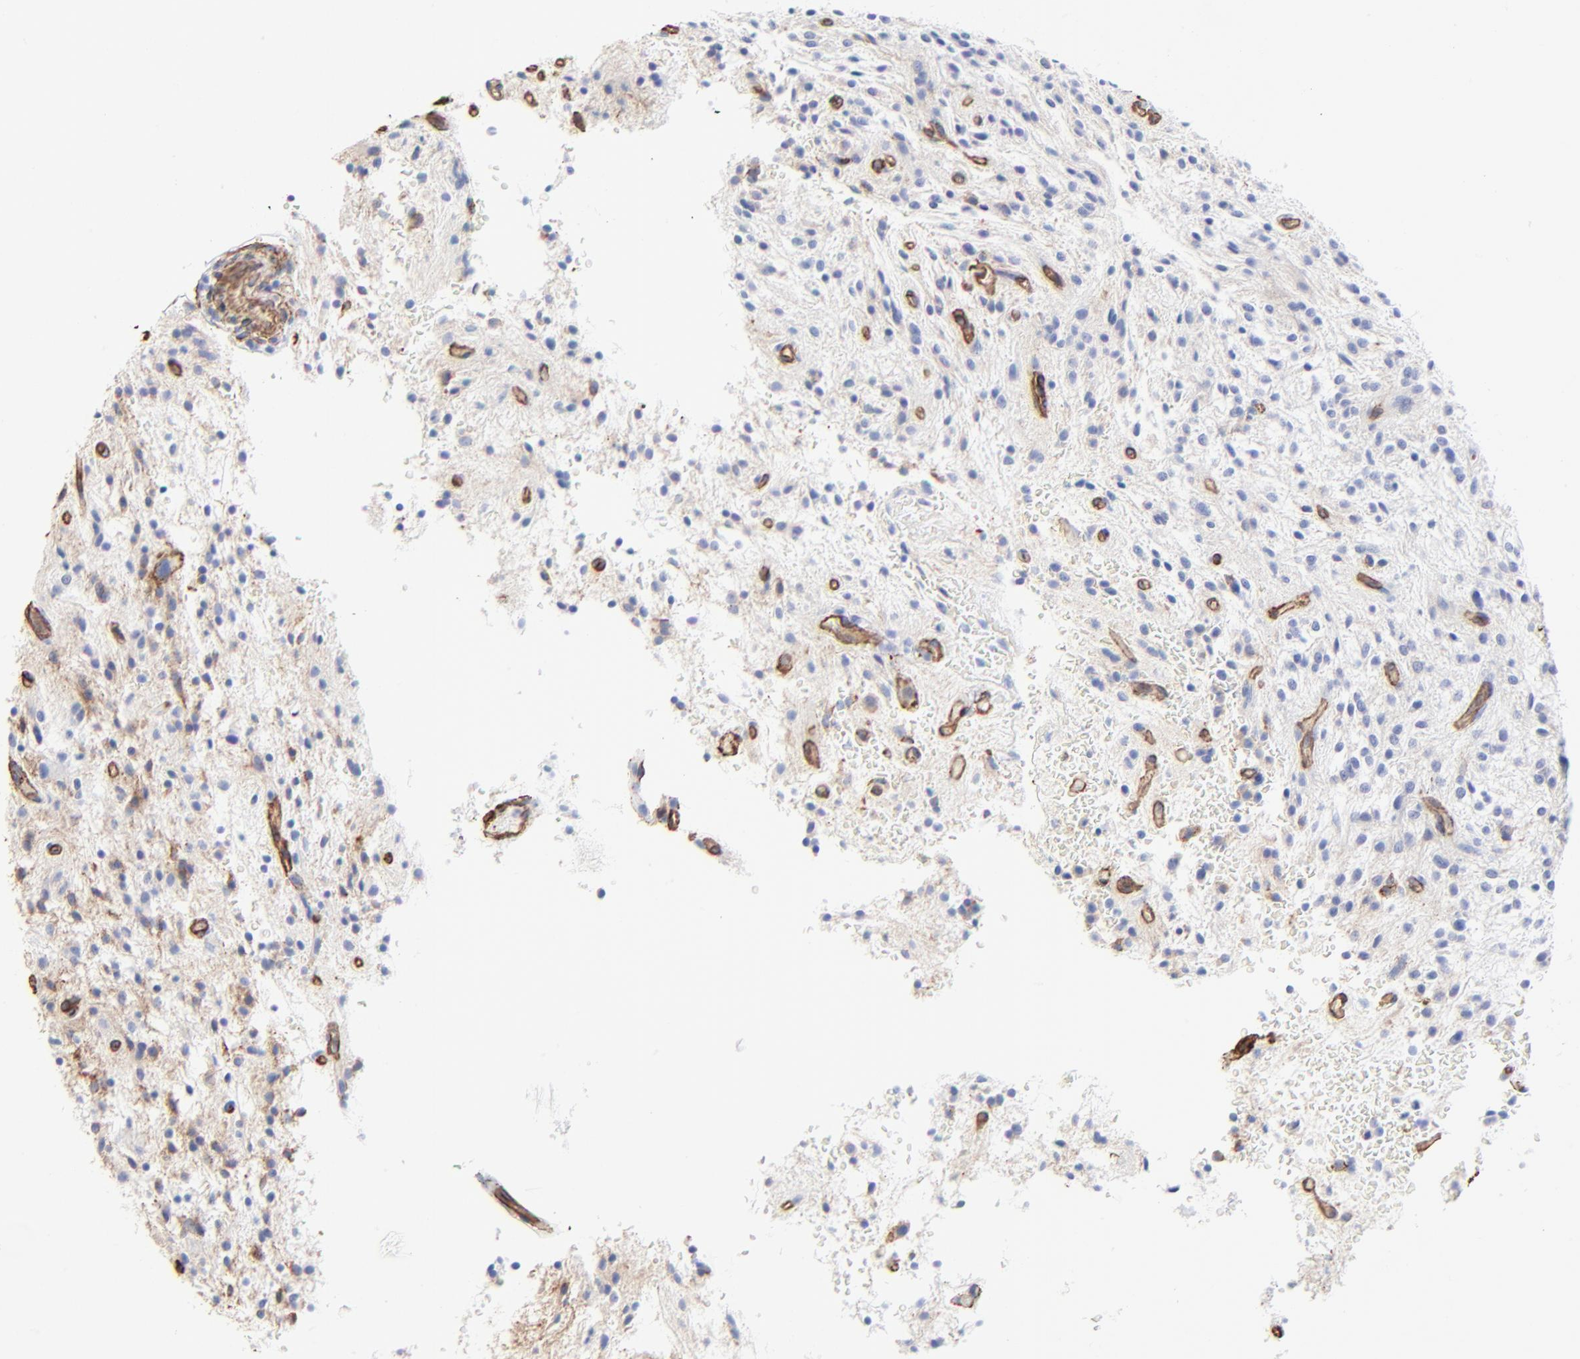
{"staining": {"intensity": "negative", "quantity": "none", "location": "none"}, "tissue": "glioma", "cell_type": "Tumor cells", "image_type": "cancer", "snomed": [{"axis": "morphology", "description": "Glioma, malignant, NOS"}, {"axis": "topography", "description": "Cerebellum"}], "caption": "Malignant glioma was stained to show a protein in brown. There is no significant staining in tumor cells.", "gene": "CAV1", "patient": {"sex": "female", "age": 10}}